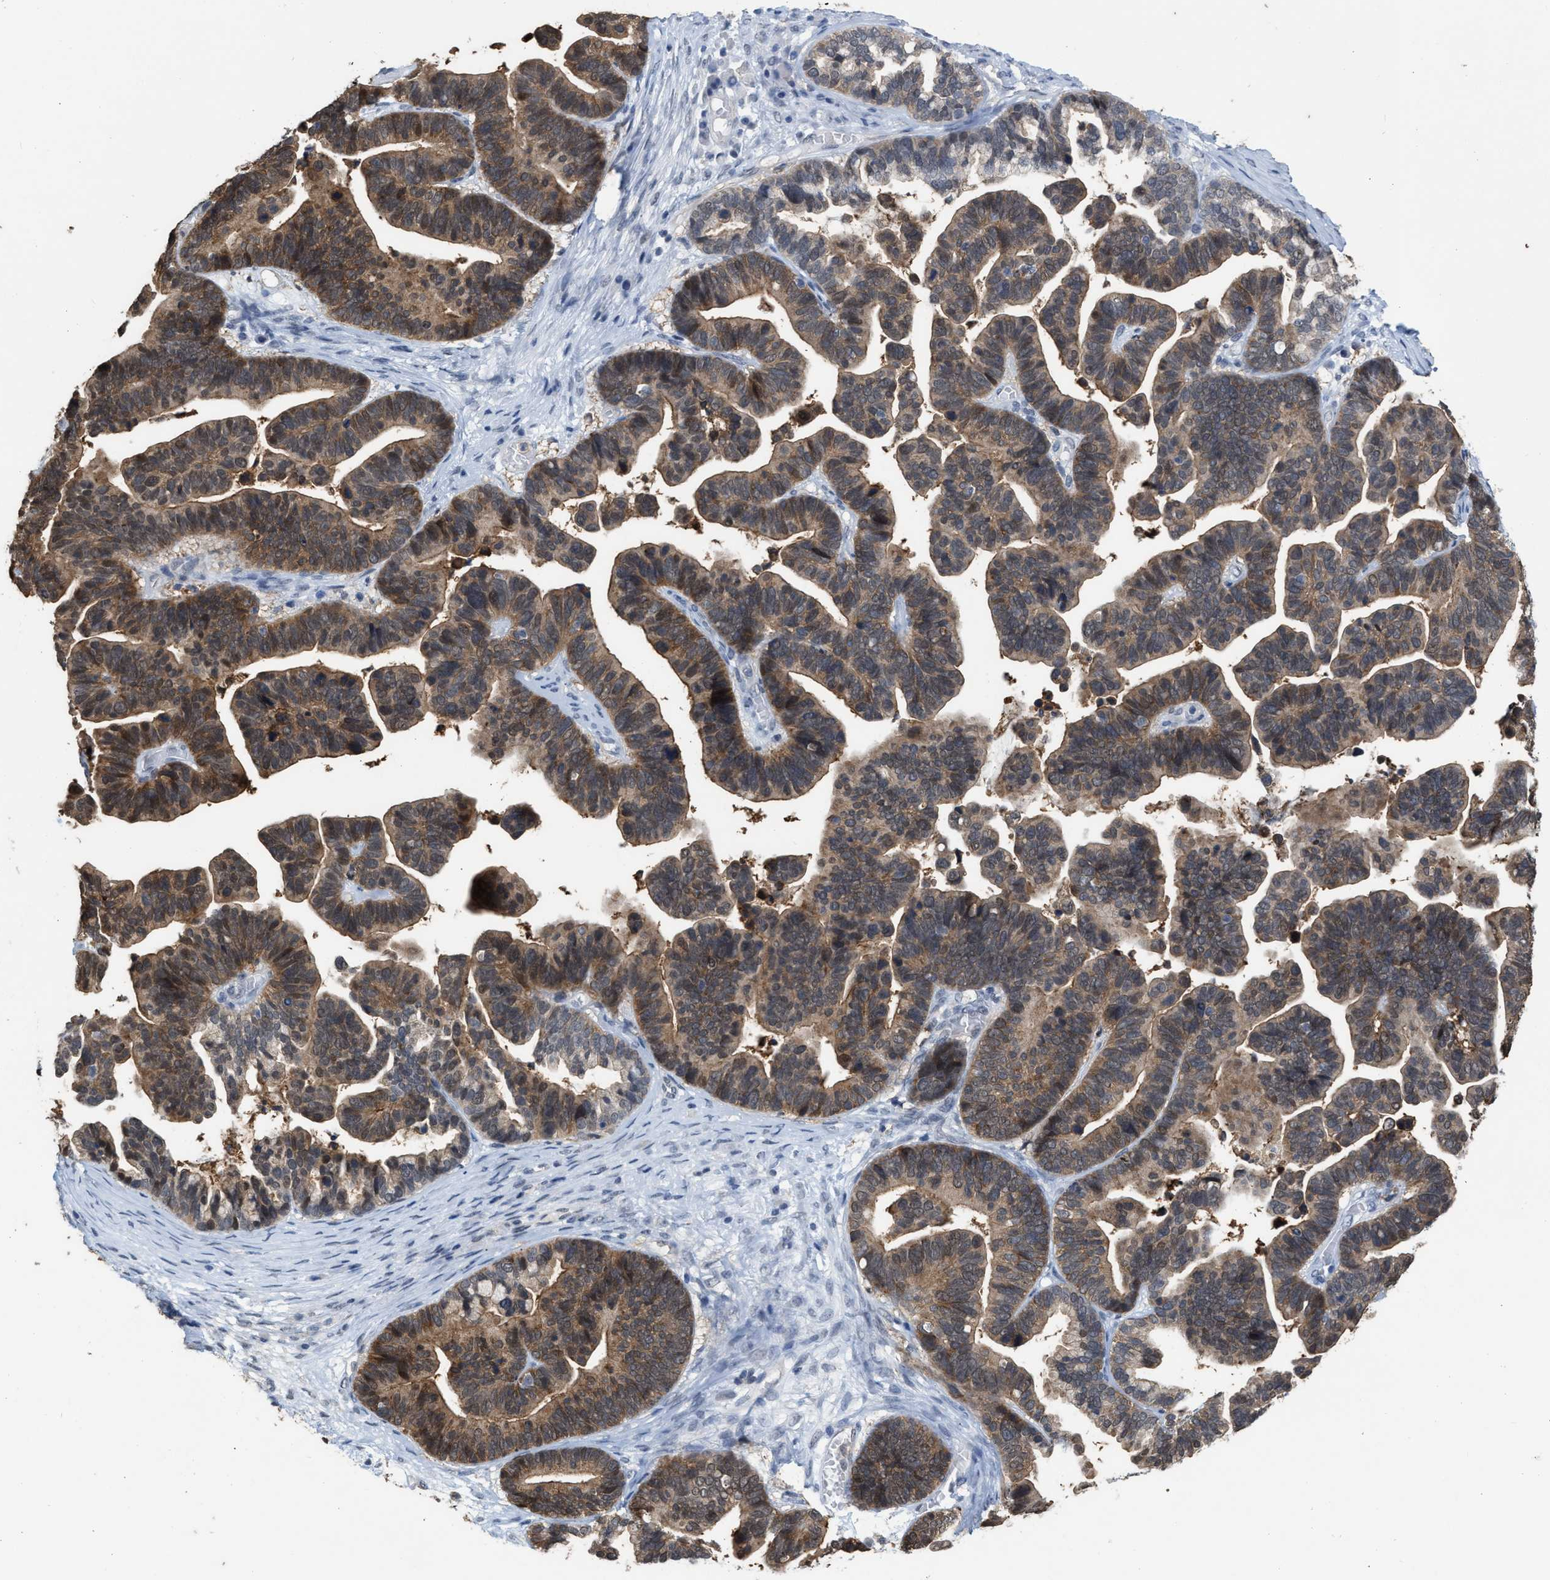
{"staining": {"intensity": "moderate", "quantity": ">75%", "location": "cytoplasmic/membranous"}, "tissue": "ovarian cancer", "cell_type": "Tumor cells", "image_type": "cancer", "snomed": [{"axis": "morphology", "description": "Cystadenocarcinoma, serous, NOS"}, {"axis": "topography", "description": "Ovary"}], "caption": "Protein expression analysis of serous cystadenocarcinoma (ovarian) displays moderate cytoplasmic/membranous positivity in approximately >75% of tumor cells.", "gene": "BAIAP2L1", "patient": {"sex": "female", "age": 56}}